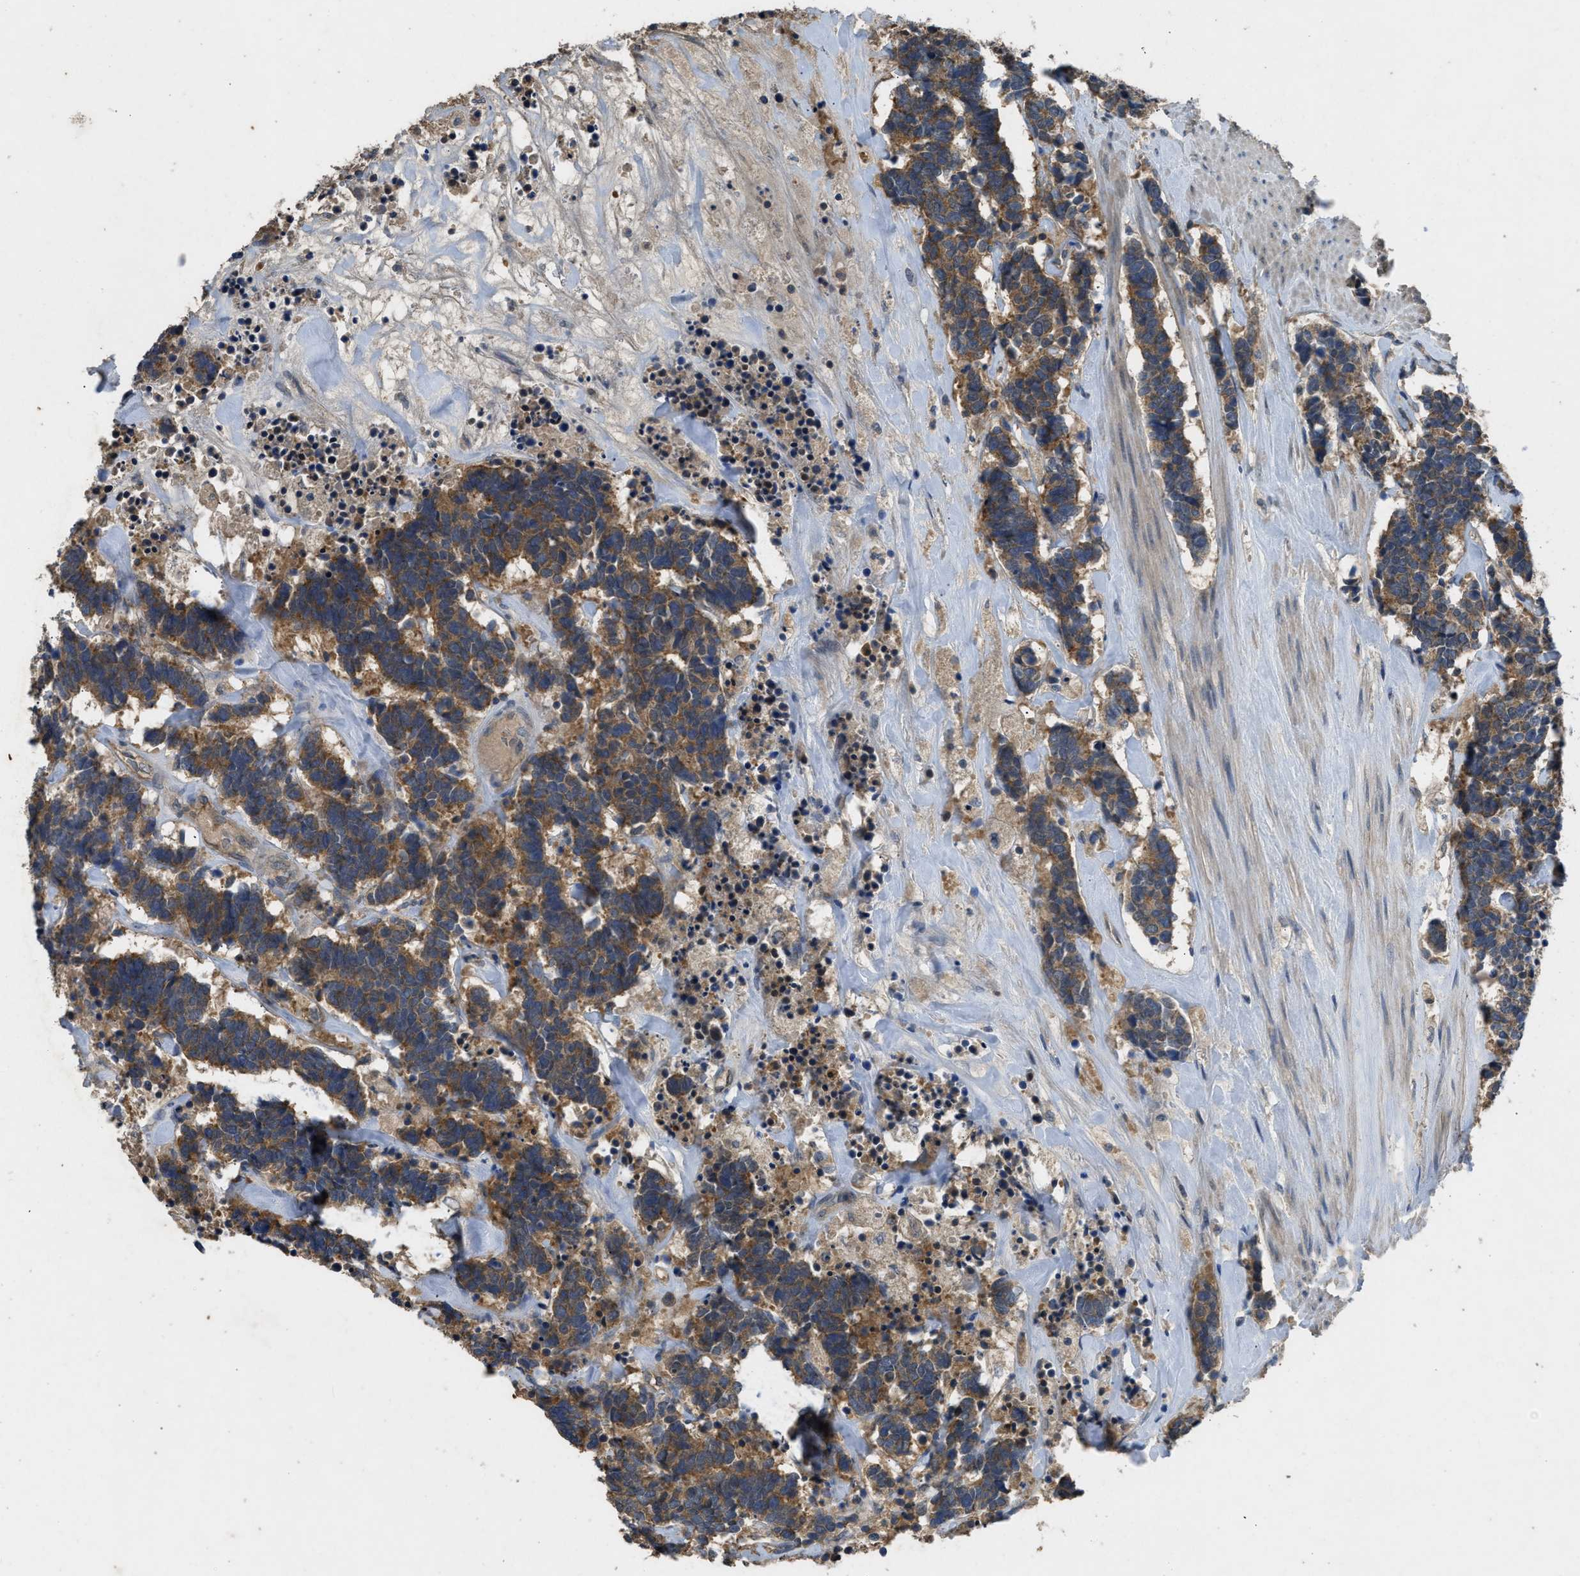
{"staining": {"intensity": "moderate", "quantity": ">75%", "location": "cytoplasmic/membranous"}, "tissue": "carcinoid", "cell_type": "Tumor cells", "image_type": "cancer", "snomed": [{"axis": "morphology", "description": "Carcinoma, NOS"}, {"axis": "morphology", "description": "Carcinoid, malignant, NOS"}, {"axis": "topography", "description": "Urinary bladder"}], "caption": "About >75% of tumor cells in human carcinoid reveal moderate cytoplasmic/membranous protein positivity as visualized by brown immunohistochemical staining.", "gene": "PPP3CA", "patient": {"sex": "male", "age": 57}}